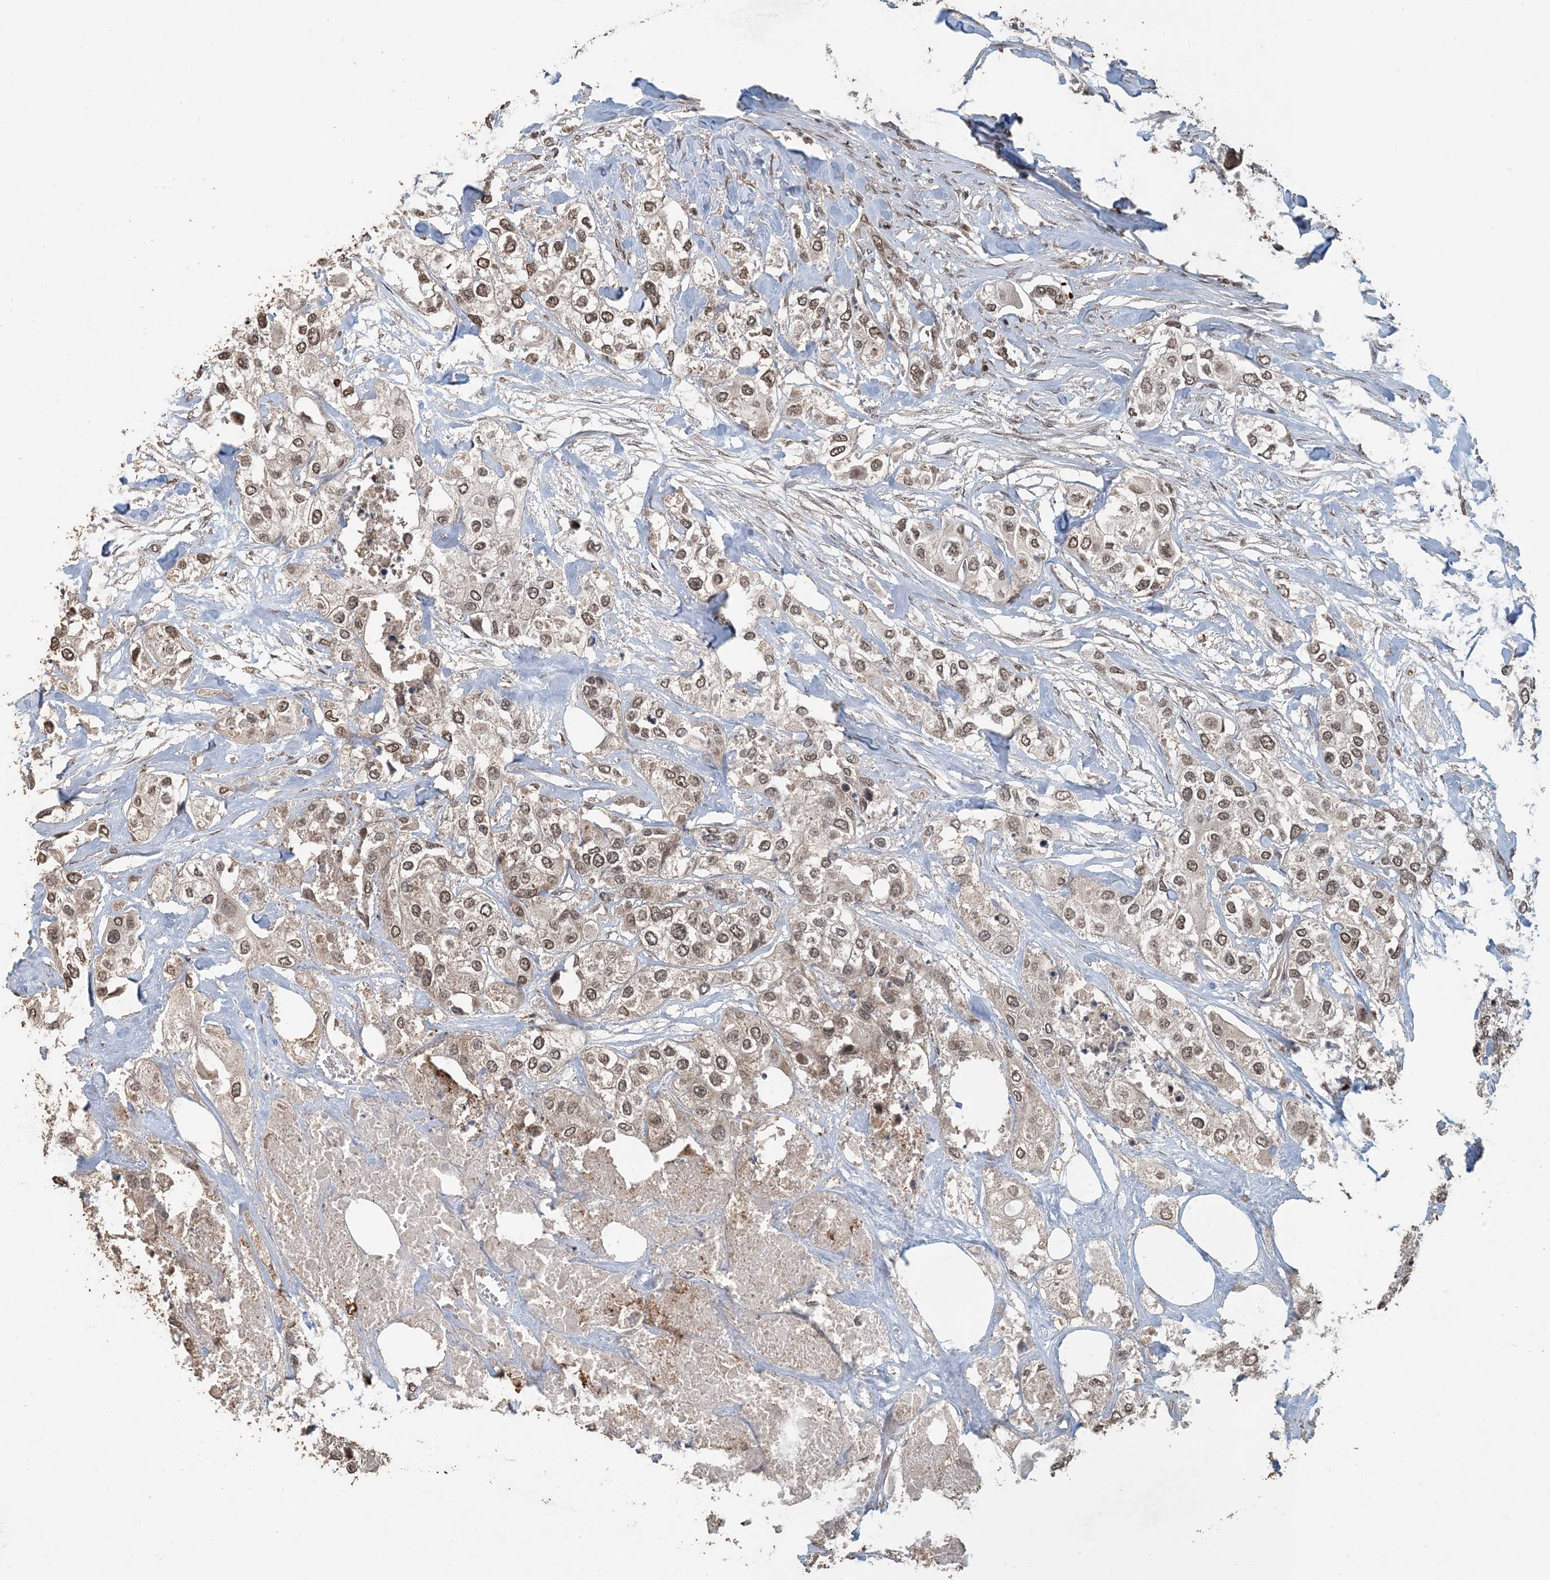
{"staining": {"intensity": "moderate", "quantity": ">75%", "location": "nuclear"}, "tissue": "urothelial cancer", "cell_type": "Tumor cells", "image_type": "cancer", "snomed": [{"axis": "morphology", "description": "Urothelial carcinoma, High grade"}, {"axis": "topography", "description": "Urinary bladder"}], "caption": "Urothelial cancer stained for a protein displays moderate nuclear positivity in tumor cells. The staining is performed using DAB brown chromogen to label protein expression. The nuclei are counter-stained blue using hematoxylin.", "gene": "ATP13A2", "patient": {"sex": "male", "age": 64}}